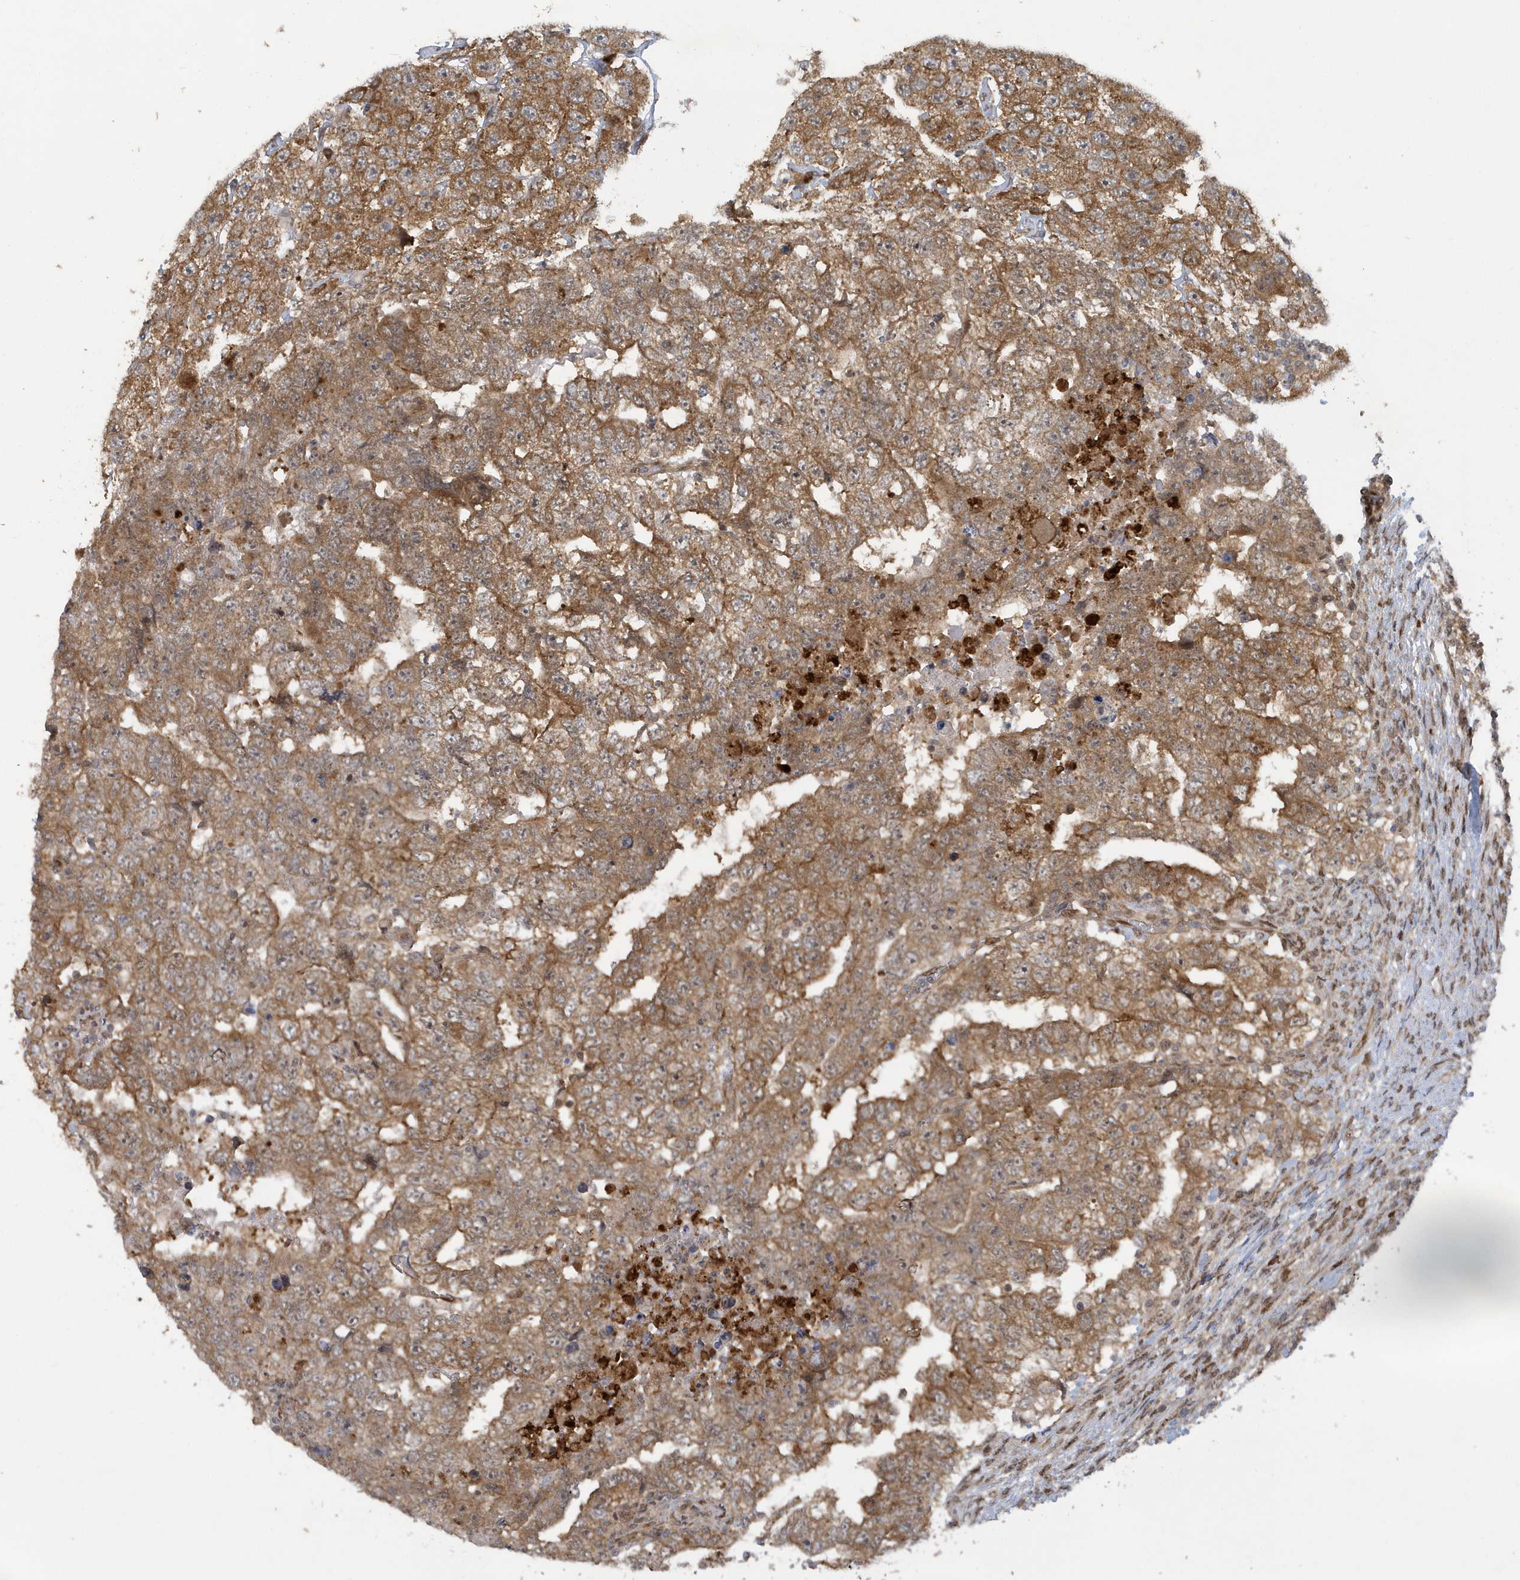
{"staining": {"intensity": "moderate", "quantity": ">75%", "location": "cytoplasmic/membranous"}, "tissue": "testis cancer", "cell_type": "Tumor cells", "image_type": "cancer", "snomed": [{"axis": "morphology", "description": "Carcinoma, Embryonal, NOS"}, {"axis": "topography", "description": "Testis"}], "caption": "Testis cancer stained with a brown dye demonstrates moderate cytoplasmic/membranous positive staining in about >75% of tumor cells.", "gene": "ATG4A", "patient": {"sex": "male", "age": 45}}